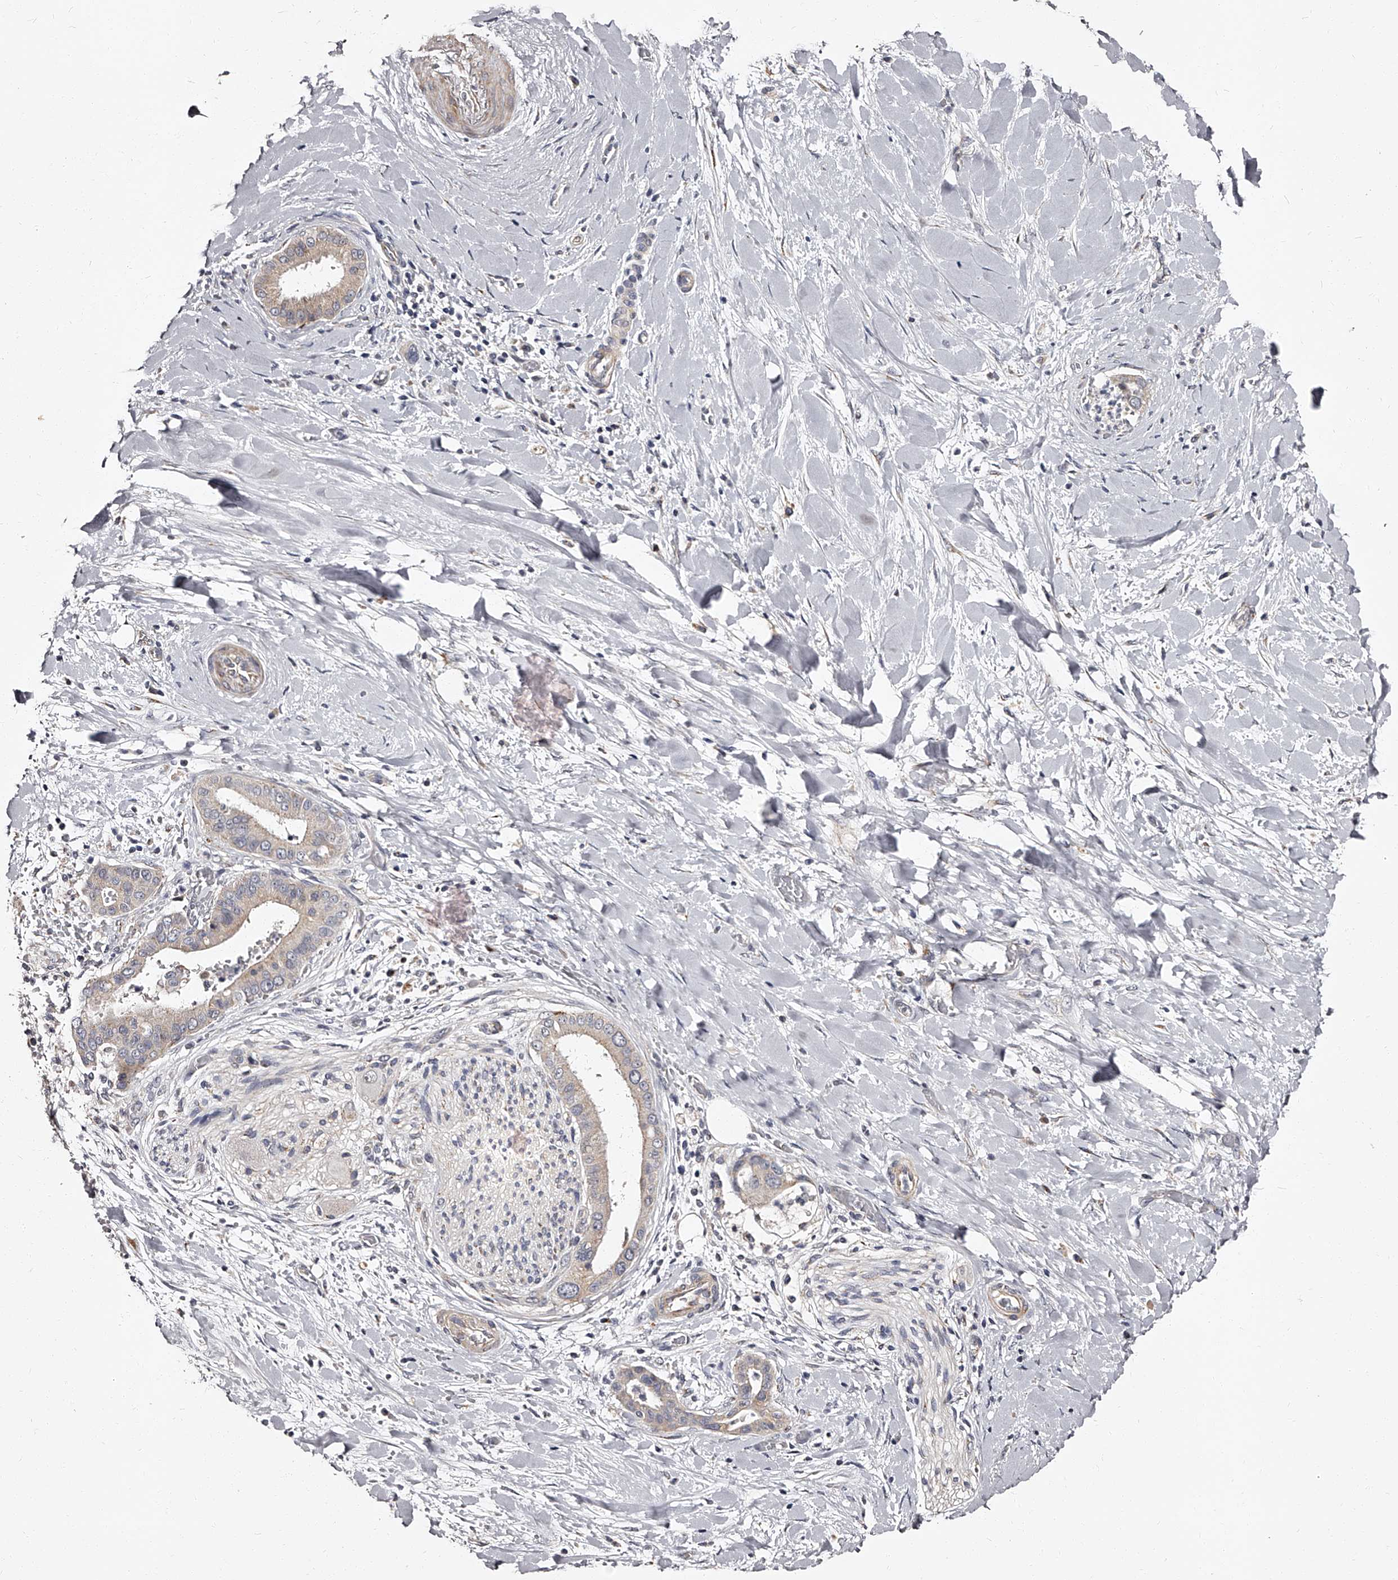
{"staining": {"intensity": "negative", "quantity": "none", "location": "none"}, "tissue": "liver cancer", "cell_type": "Tumor cells", "image_type": "cancer", "snomed": [{"axis": "morphology", "description": "Cholangiocarcinoma"}, {"axis": "topography", "description": "Liver"}], "caption": "Cholangiocarcinoma (liver) was stained to show a protein in brown. There is no significant positivity in tumor cells.", "gene": "RSC1A1", "patient": {"sex": "female", "age": 54}}